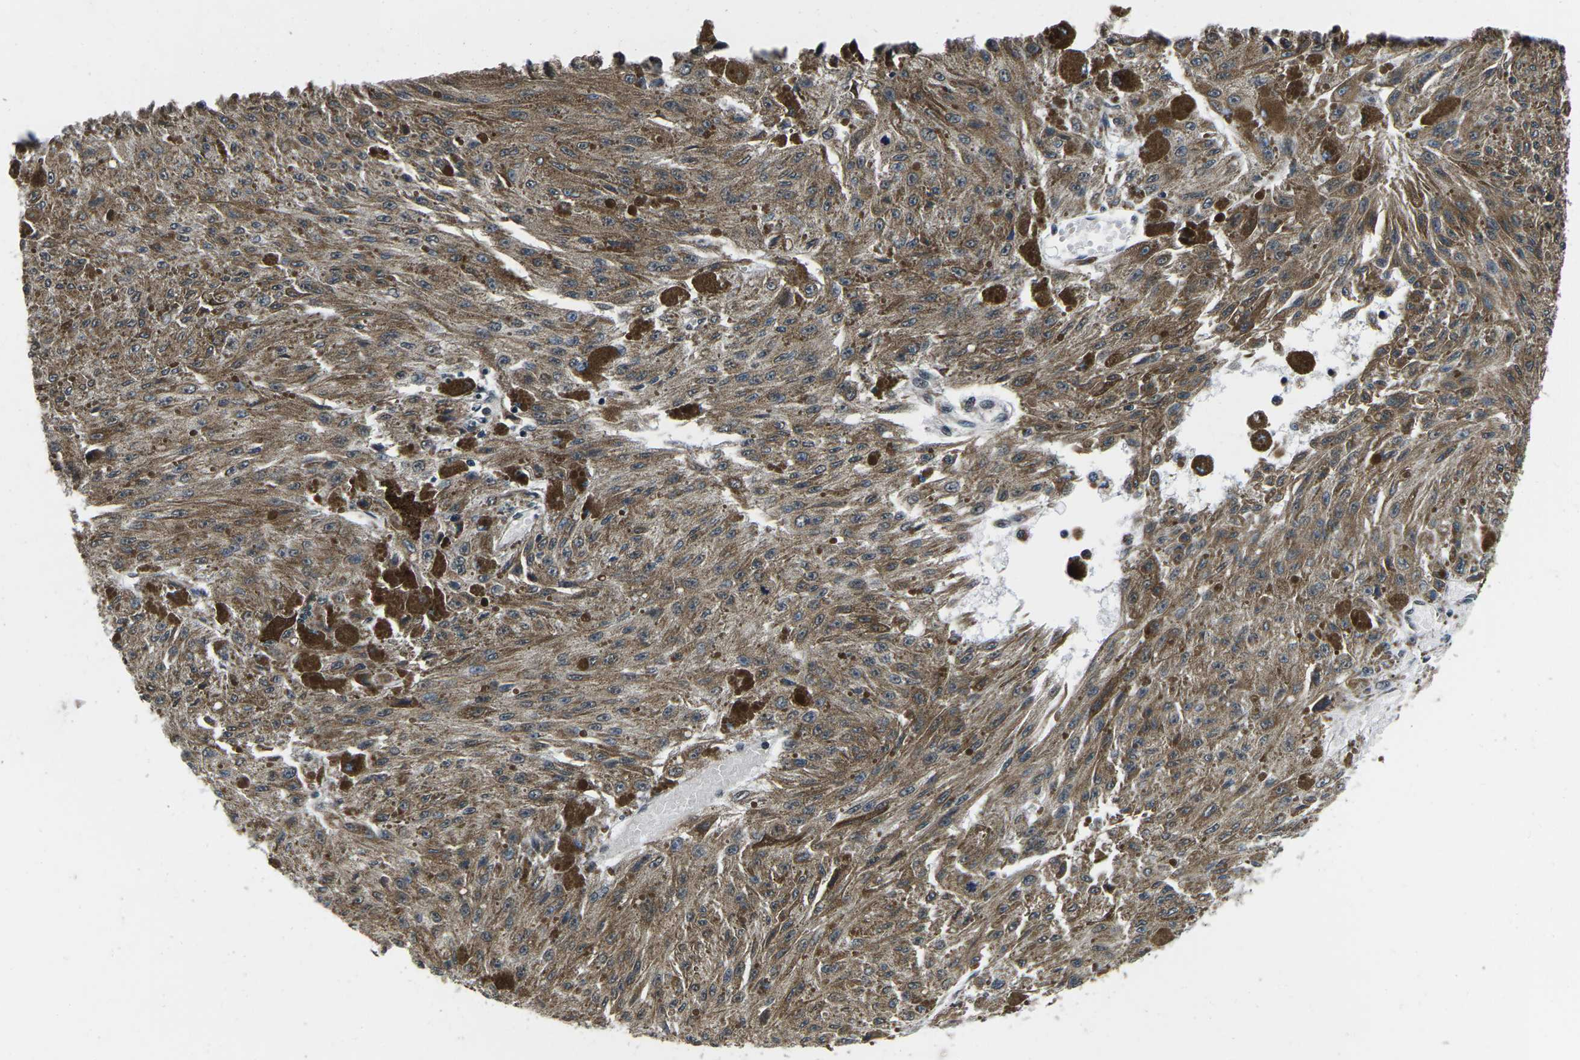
{"staining": {"intensity": "moderate", "quantity": ">75%", "location": "cytoplasmic/membranous"}, "tissue": "melanoma", "cell_type": "Tumor cells", "image_type": "cancer", "snomed": [{"axis": "morphology", "description": "Malignant melanoma, NOS"}, {"axis": "topography", "description": "Other"}], "caption": "Immunohistochemistry (IHC) of human malignant melanoma reveals medium levels of moderate cytoplasmic/membranous staining in about >75% of tumor cells. The protein is shown in brown color, while the nuclei are stained blue.", "gene": "CCNE1", "patient": {"sex": "male", "age": 79}}